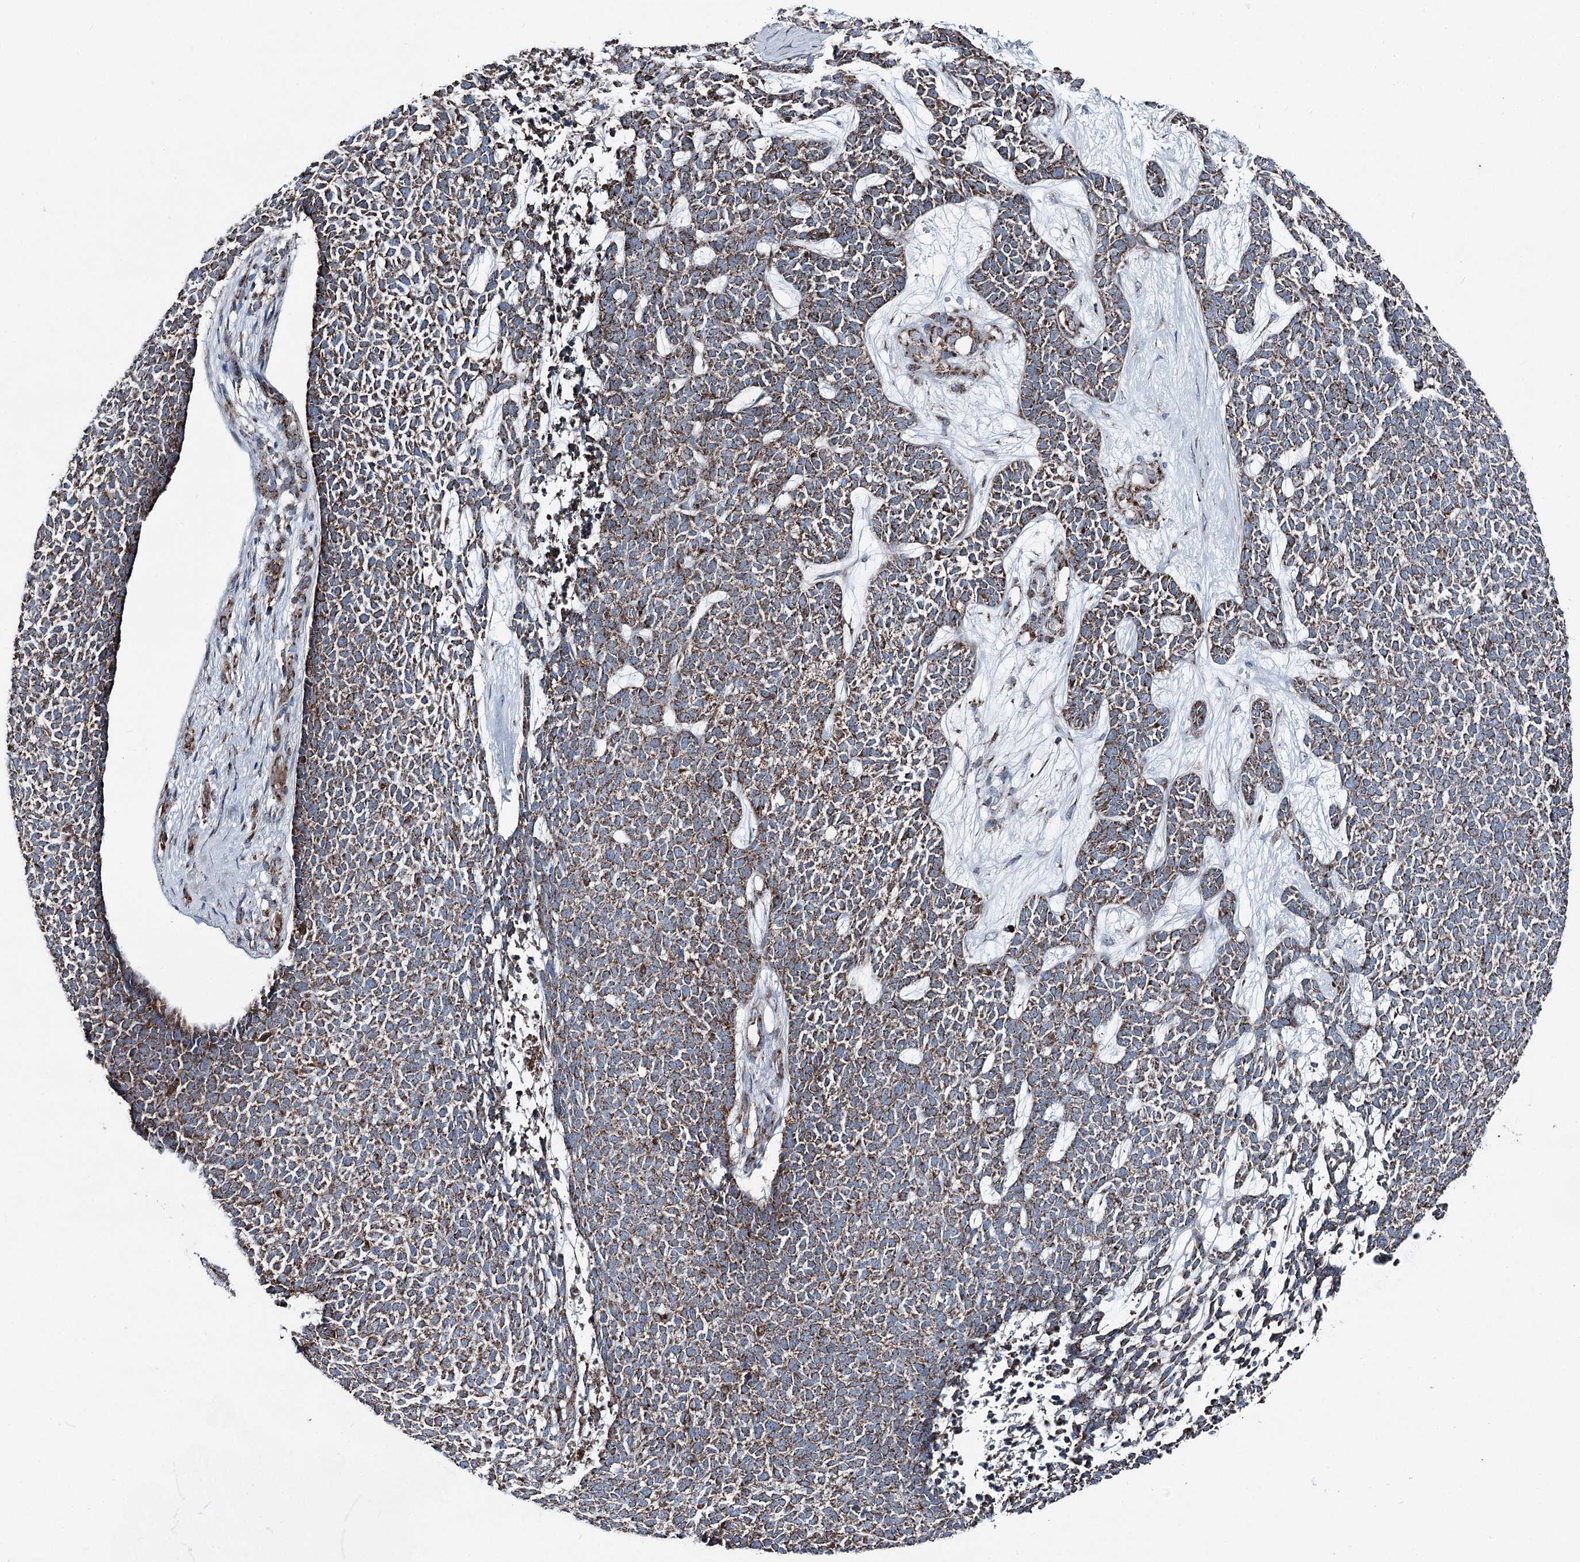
{"staining": {"intensity": "moderate", "quantity": ">75%", "location": "cytoplasmic/membranous"}, "tissue": "skin cancer", "cell_type": "Tumor cells", "image_type": "cancer", "snomed": [{"axis": "morphology", "description": "Basal cell carcinoma"}, {"axis": "topography", "description": "Skin"}], "caption": "Immunohistochemistry (IHC) (DAB (3,3'-diaminobenzidine)) staining of skin cancer displays moderate cytoplasmic/membranous protein staining in about >75% of tumor cells.", "gene": "UCN3", "patient": {"sex": "female", "age": 84}}